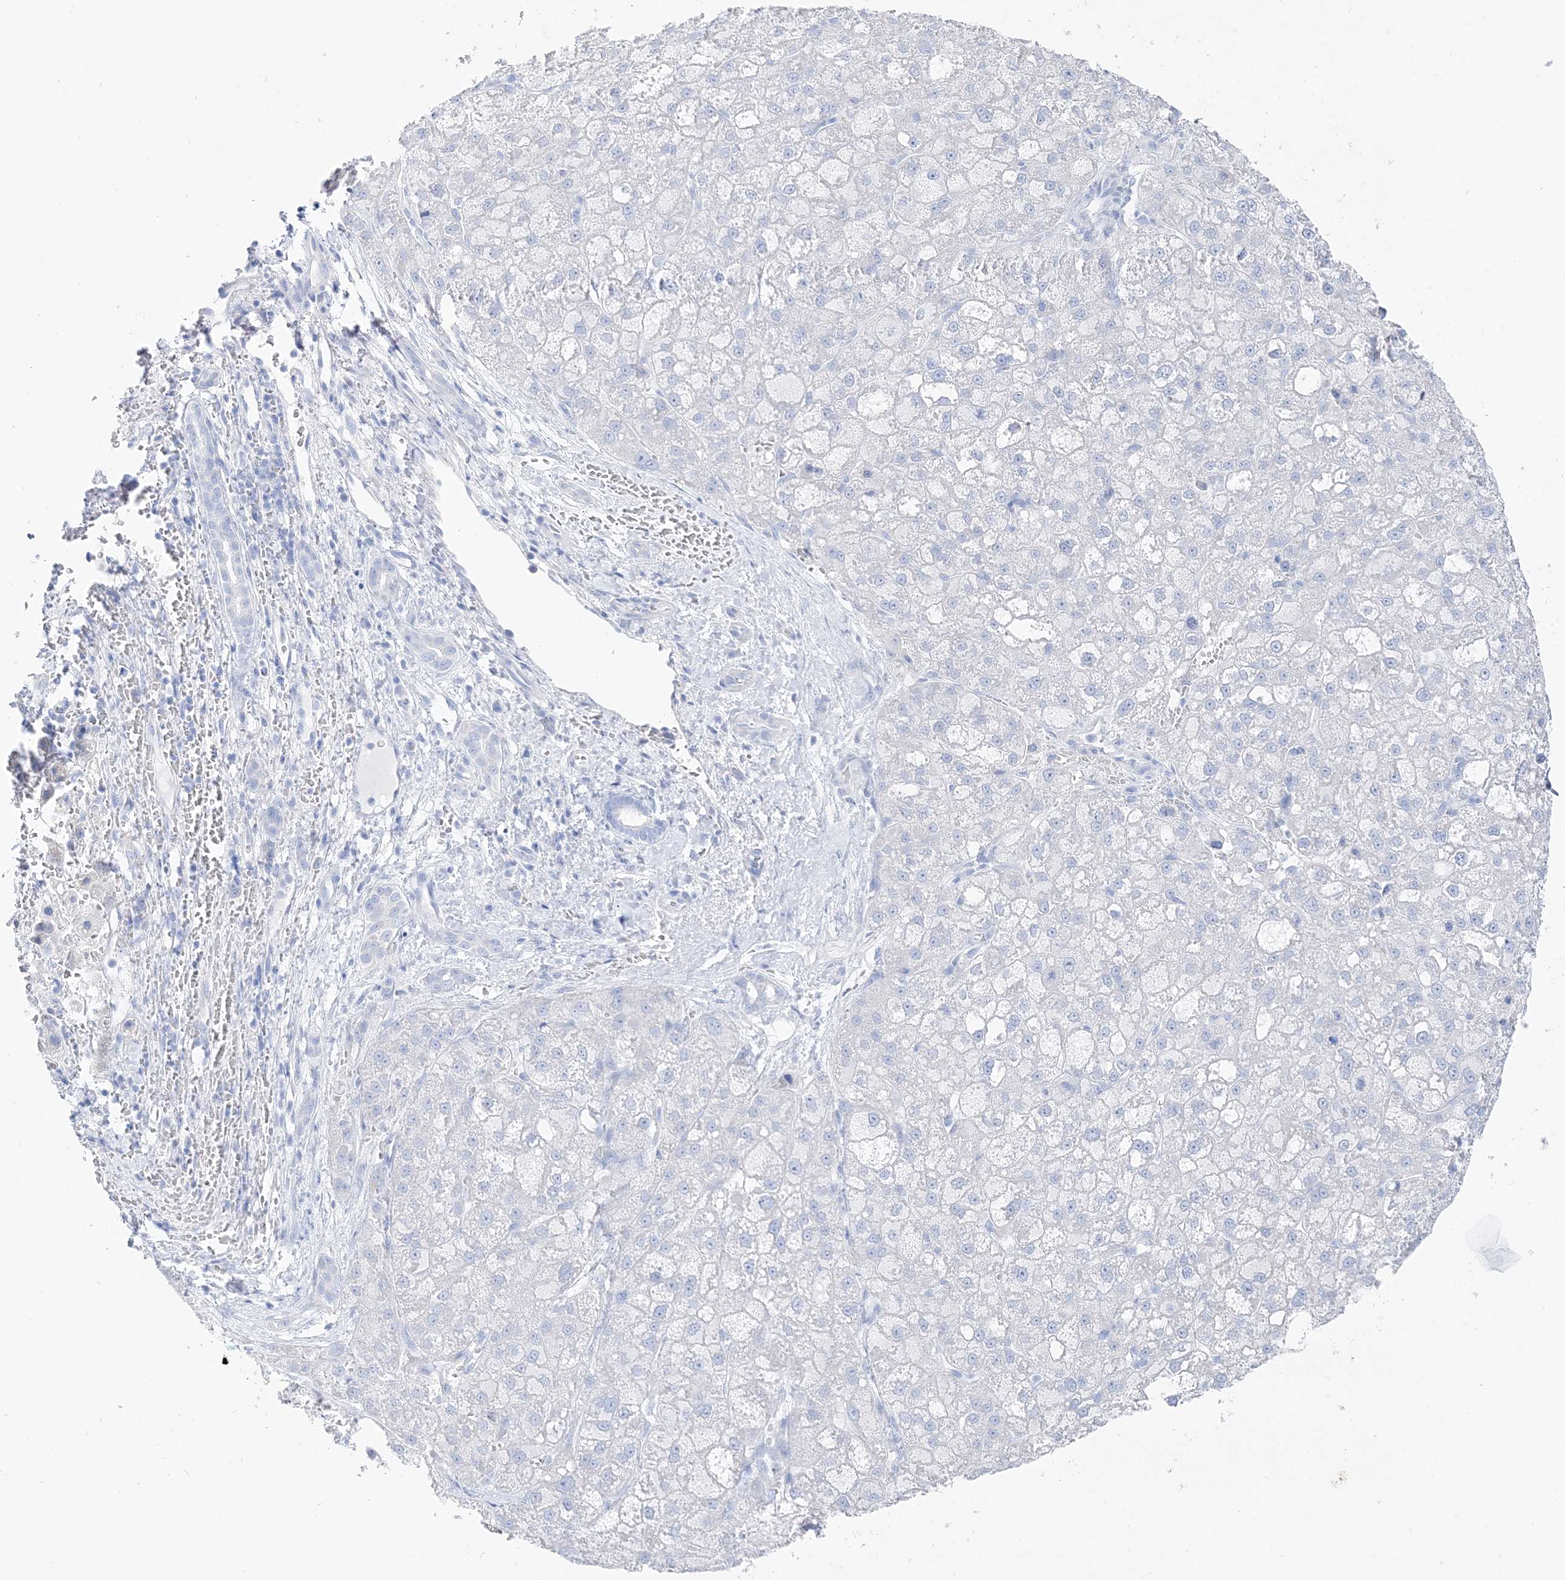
{"staining": {"intensity": "negative", "quantity": "none", "location": "none"}, "tissue": "liver cancer", "cell_type": "Tumor cells", "image_type": "cancer", "snomed": [{"axis": "morphology", "description": "Carcinoma, Hepatocellular, NOS"}, {"axis": "topography", "description": "Liver"}], "caption": "Immunohistochemistry micrograph of hepatocellular carcinoma (liver) stained for a protein (brown), which reveals no staining in tumor cells.", "gene": "TSPYL6", "patient": {"sex": "male", "age": 57}}